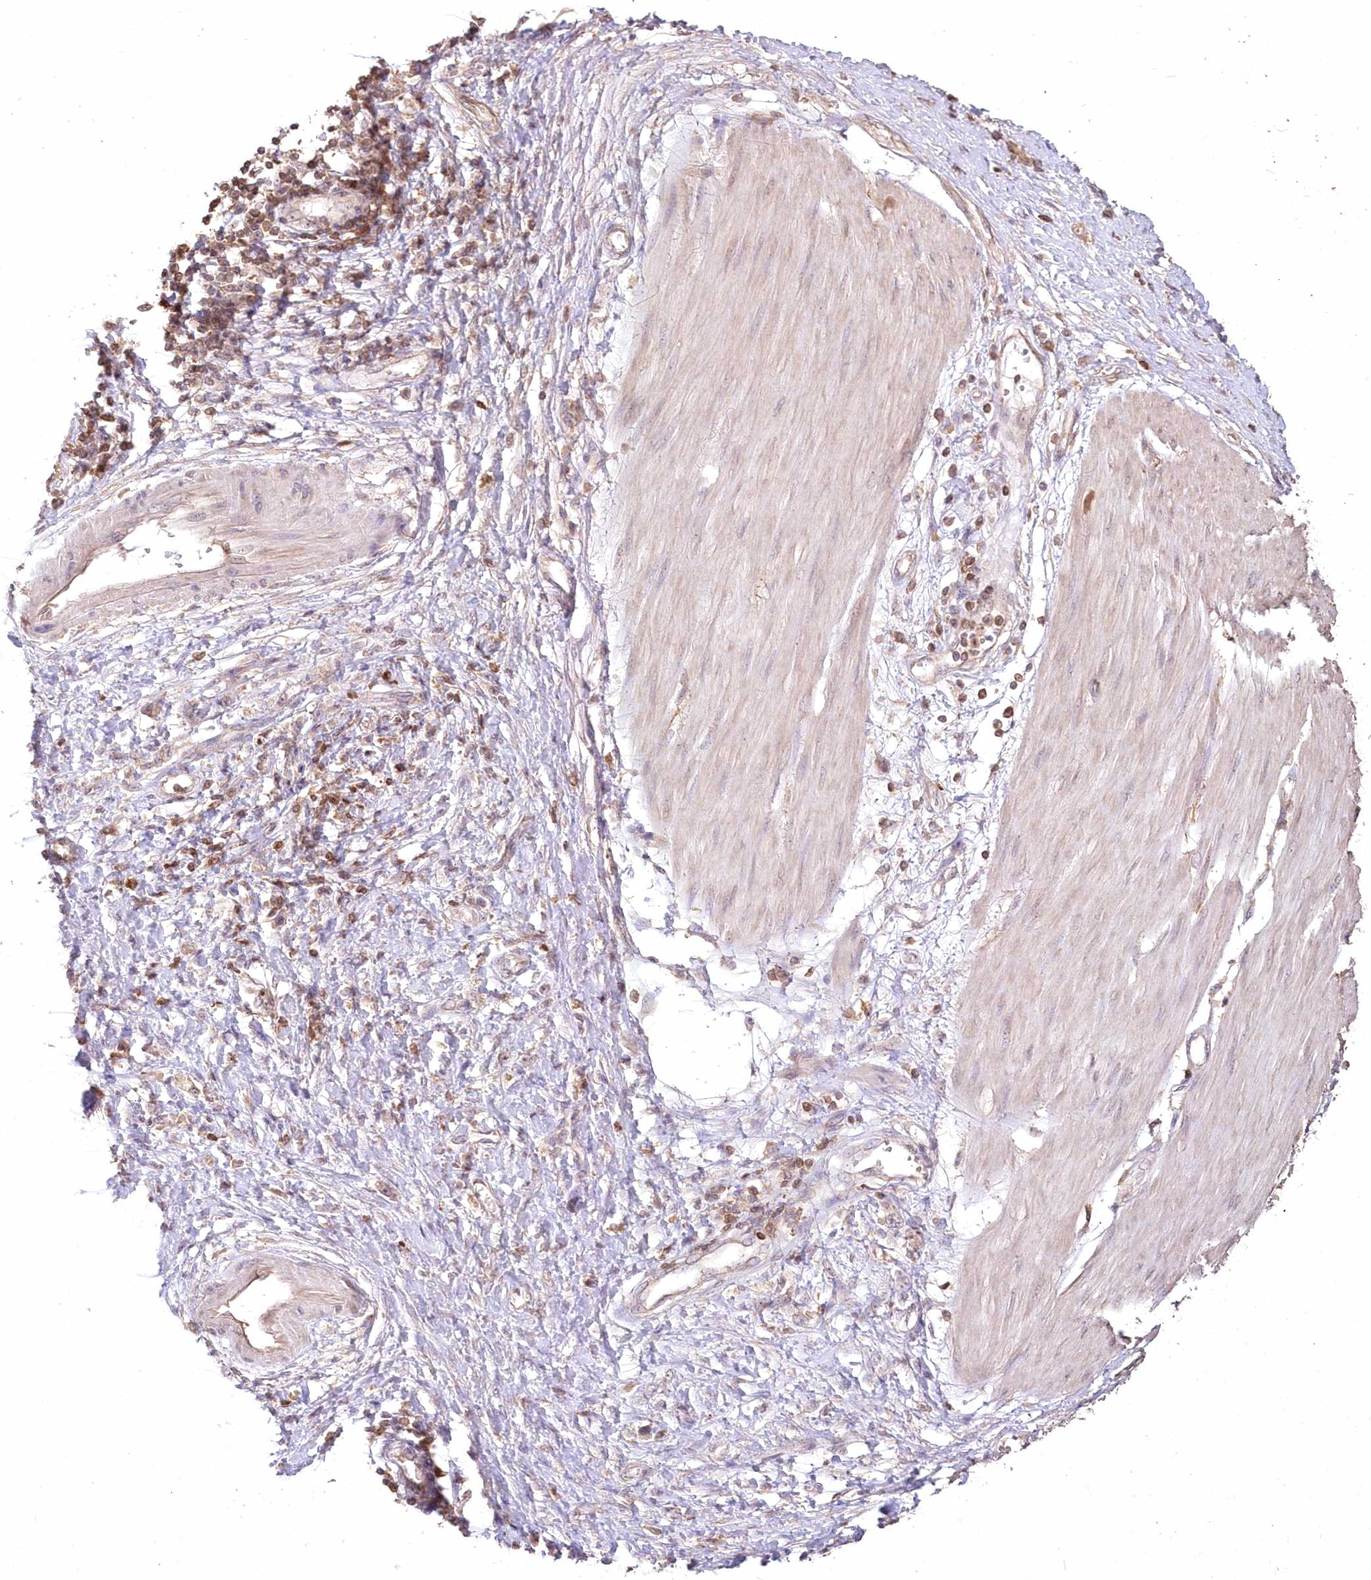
{"staining": {"intensity": "weak", "quantity": "25%-75%", "location": "cytoplasmic/membranous"}, "tissue": "stomach cancer", "cell_type": "Tumor cells", "image_type": "cancer", "snomed": [{"axis": "morphology", "description": "Adenocarcinoma, NOS"}, {"axis": "topography", "description": "Stomach"}], "caption": "Weak cytoplasmic/membranous protein staining is seen in about 25%-75% of tumor cells in stomach cancer.", "gene": "STK17B", "patient": {"sex": "female", "age": 76}}